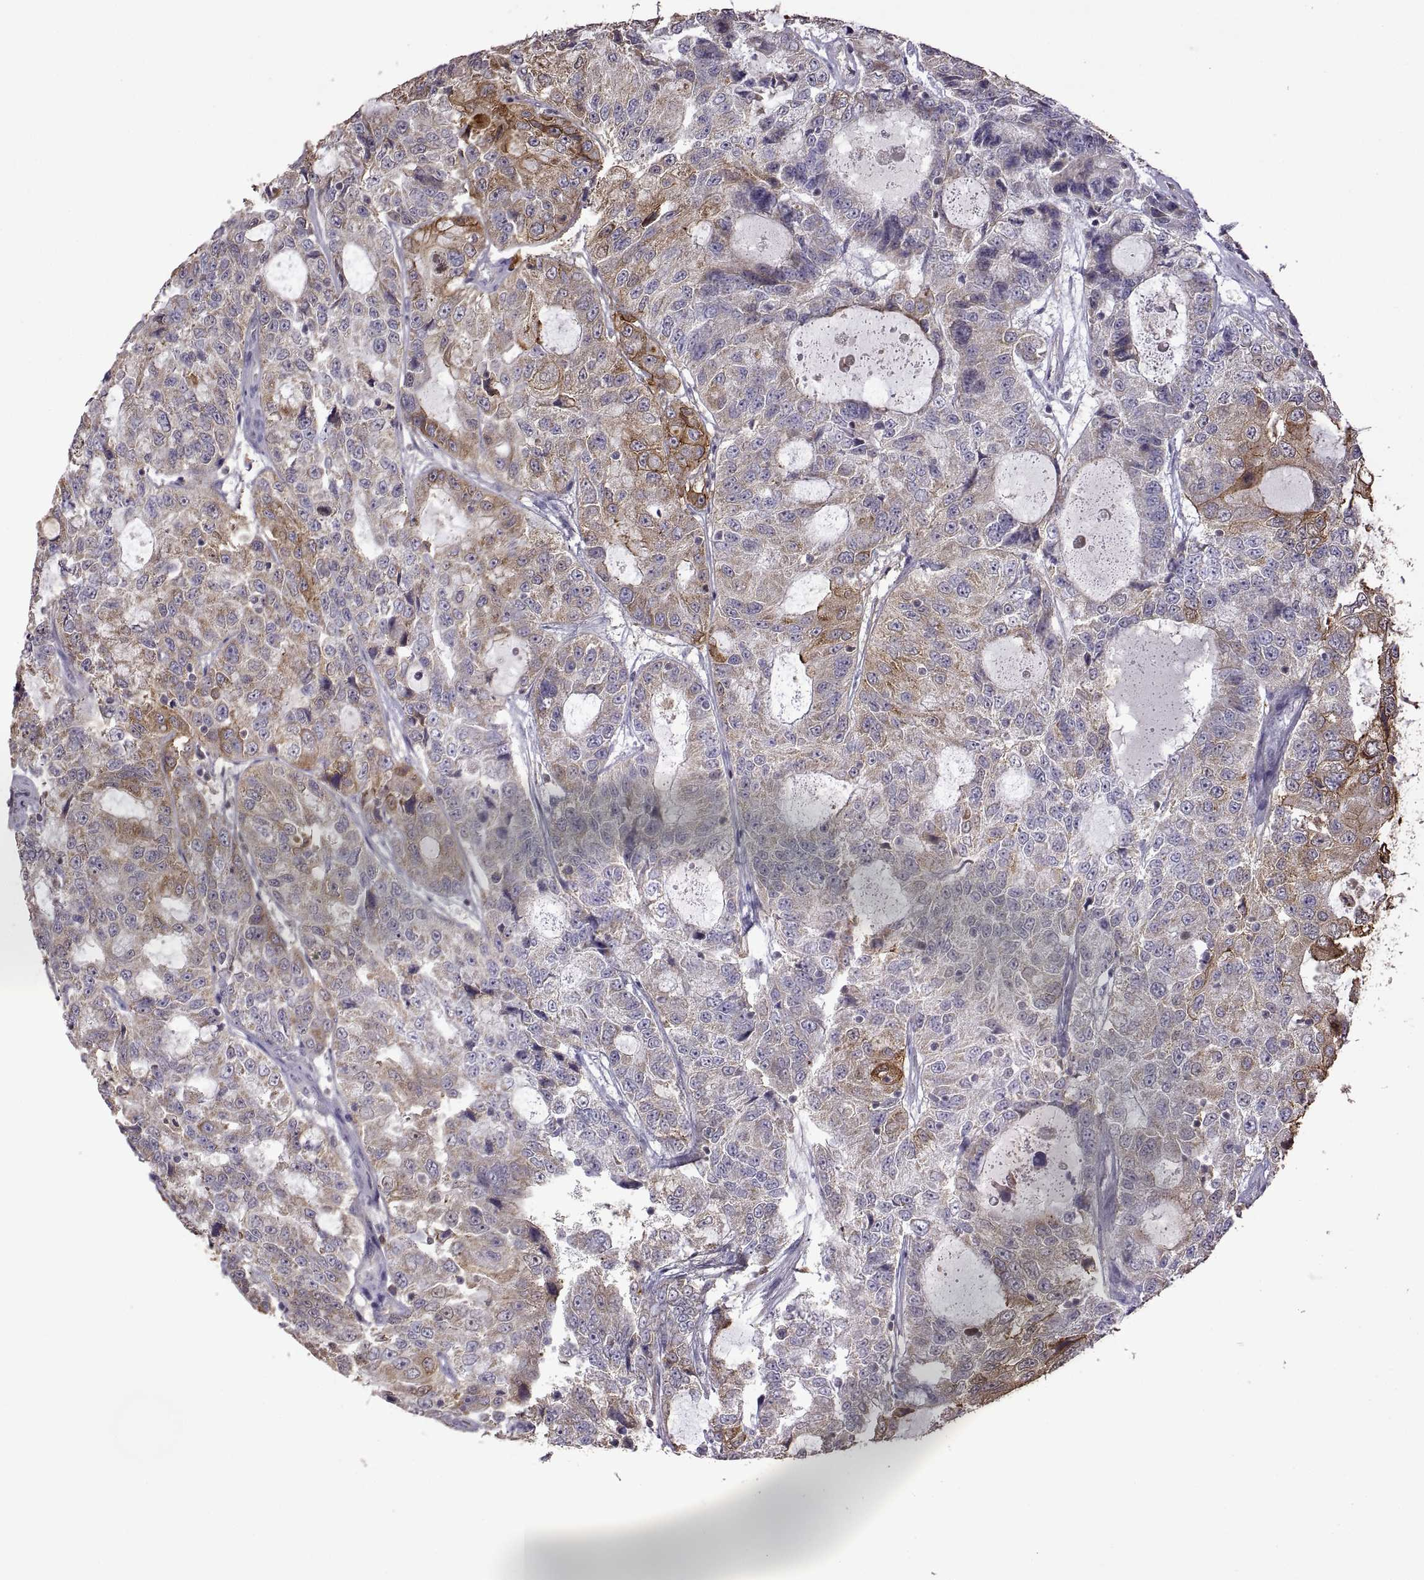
{"staining": {"intensity": "strong", "quantity": "<25%", "location": "cytoplasmic/membranous"}, "tissue": "urothelial cancer", "cell_type": "Tumor cells", "image_type": "cancer", "snomed": [{"axis": "morphology", "description": "Urothelial carcinoma, NOS"}, {"axis": "morphology", "description": "Urothelial carcinoma, High grade"}, {"axis": "topography", "description": "Urinary bladder"}], "caption": "About <25% of tumor cells in human urothelial cancer demonstrate strong cytoplasmic/membranous protein staining as visualized by brown immunohistochemical staining.", "gene": "S100A10", "patient": {"sex": "female", "age": 73}}